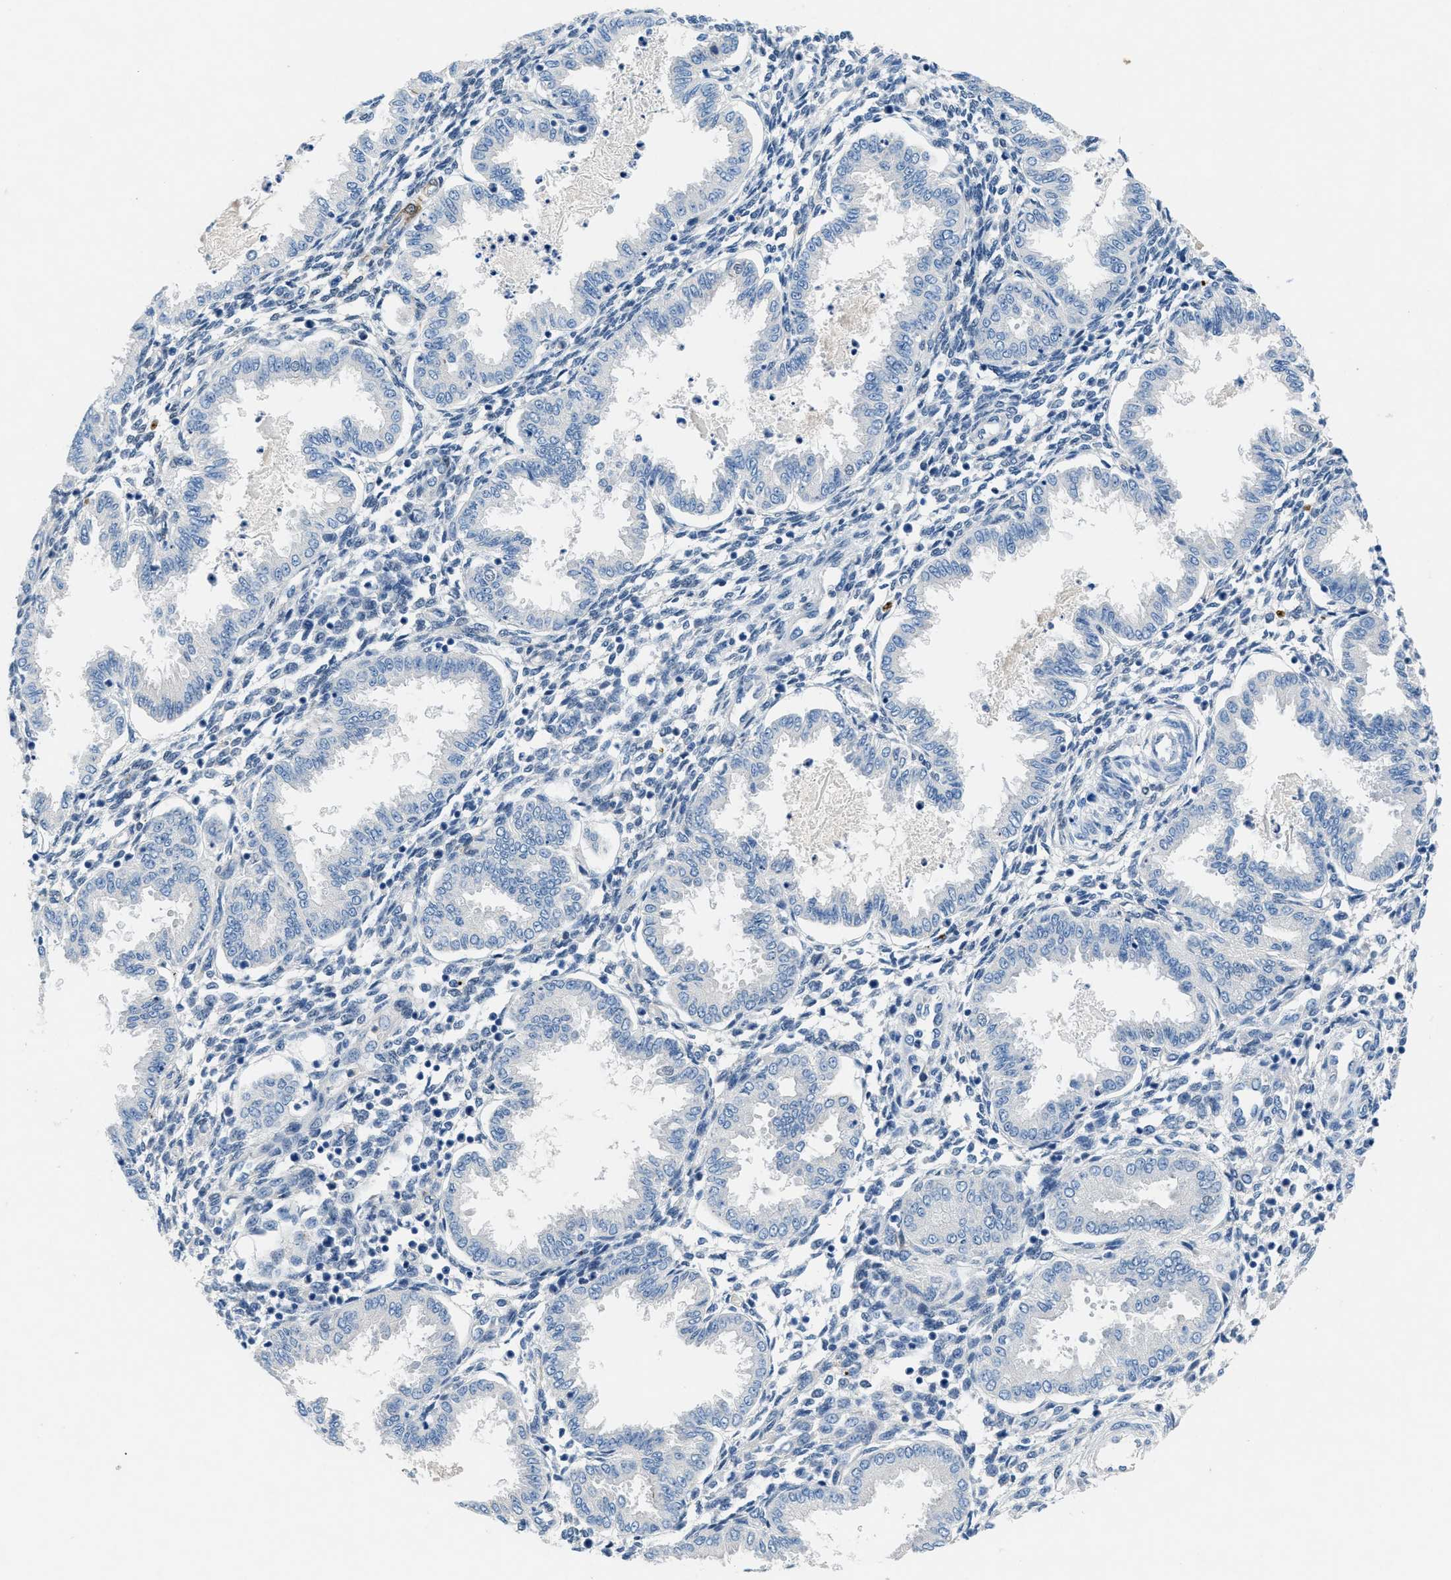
{"staining": {"intensity": "negative", "quantity": "none", "location": "none"}, "tissue": "endometrium", "cell_type": "Cells in endometrial stroma", "image_type": "normal", "snomed": [{"axis": "morphology", "description": "Normal tissue, NOS"}, {"axis": "topography", "description": "Endometrium"}], "caption": "Cells in endometrial stroma show no significant staining in benign endometrium.", "gene": "PGR", "patient": {"sex": "female", "age": 33}}